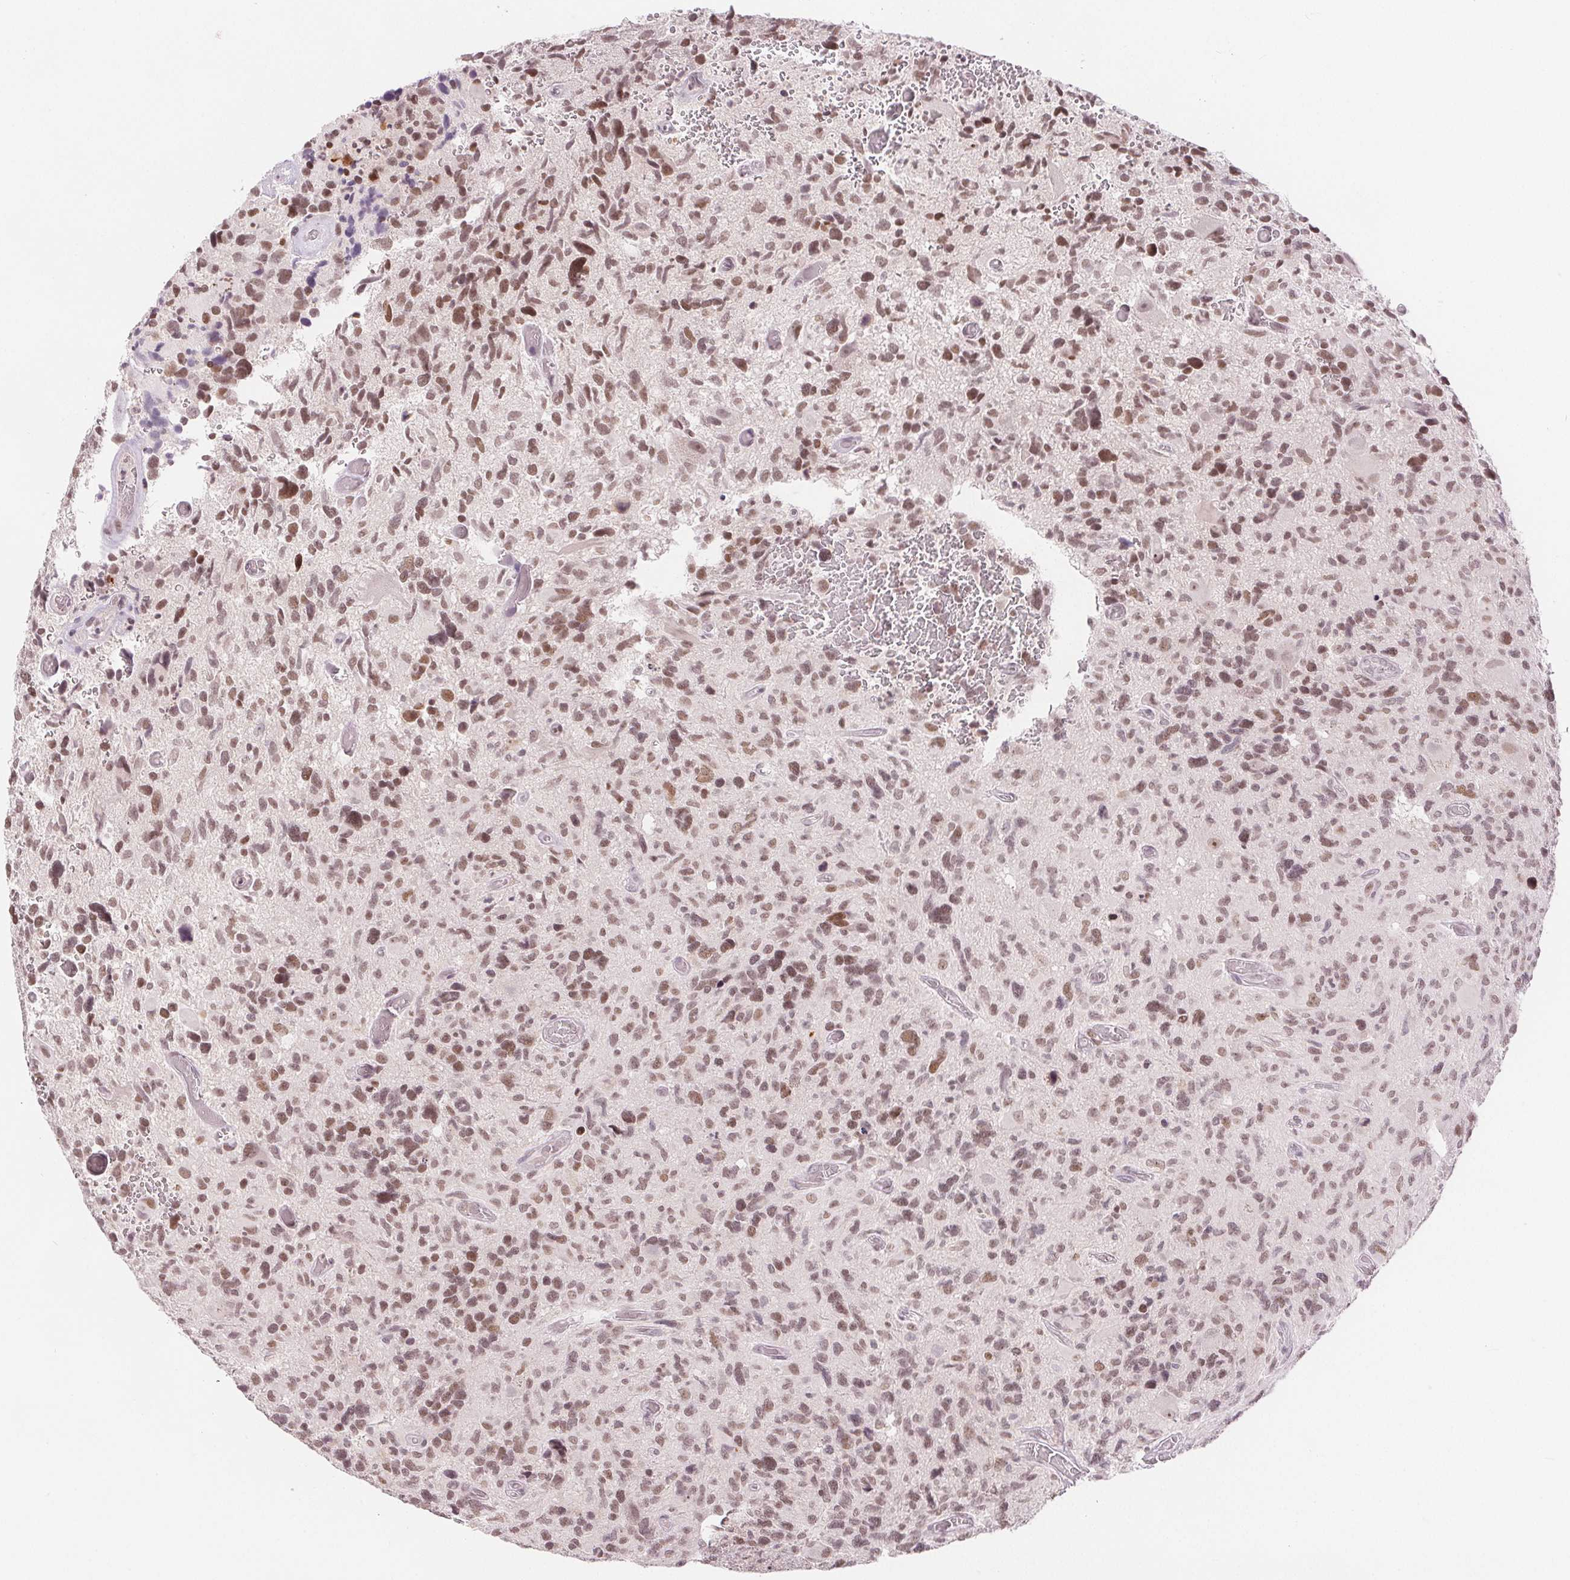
{"staining": {"intensity": "moderate", "quantity": ">75%", "location": "nuclear"}, "tissue": "glioma", "cell_type": "Tumor cells", "image_type": "cancer", "snomed": [{"axis": "morphology", "description": "Glioma, malignant, High grade"}, {"axis": "topography", "description": "Brain"}], "caption": "Approximately >75% of tumor cells in human glioma reveal moderate nuclear protein staining as visualized by brown immunohistochemical staining.", "gene": "DEK", "patient": {"sex": "male", "age": 49}}